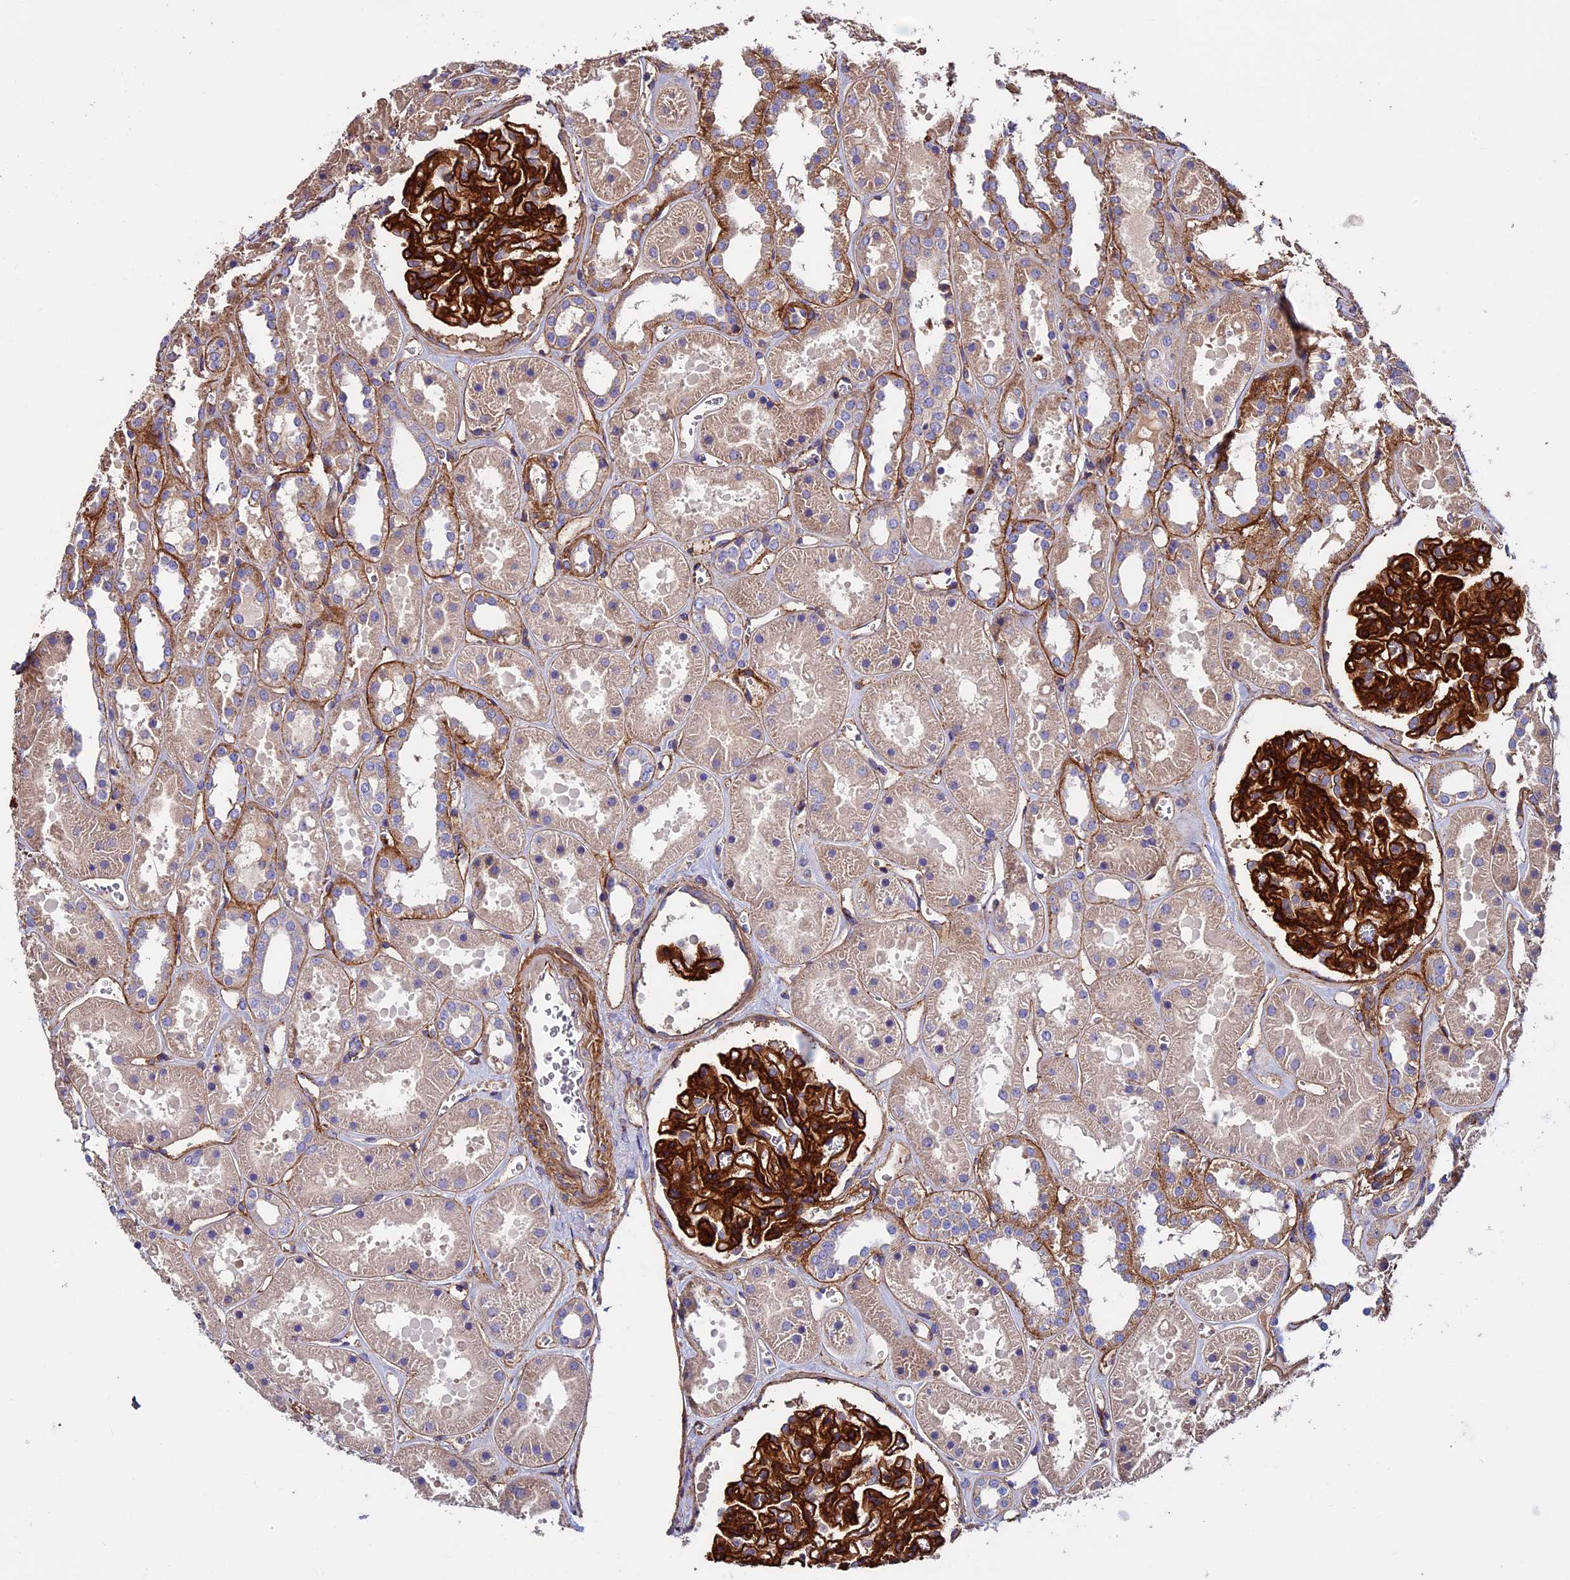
{"staining": {"intensity": "strong", "quantity": ">75%", "location": "cytoplasmic/membranous"}, "tissue": "kidney", "cell_type": "Cells in glomeruli", "image_type": "normal", "snomed": [{"axis": "morphology", "description": "Normal tissue, NOS"}, {"axis": "topography", "description": "Kidney"}], "caption": "About >75% of cells in glomeruli in normal kidney exhibit strong cytoplasmic/membranous protein staining as visualized by brown immunohistochemical staining.", "gene": "EVA1B", "patient": {"sex": "female", "age": 41}}